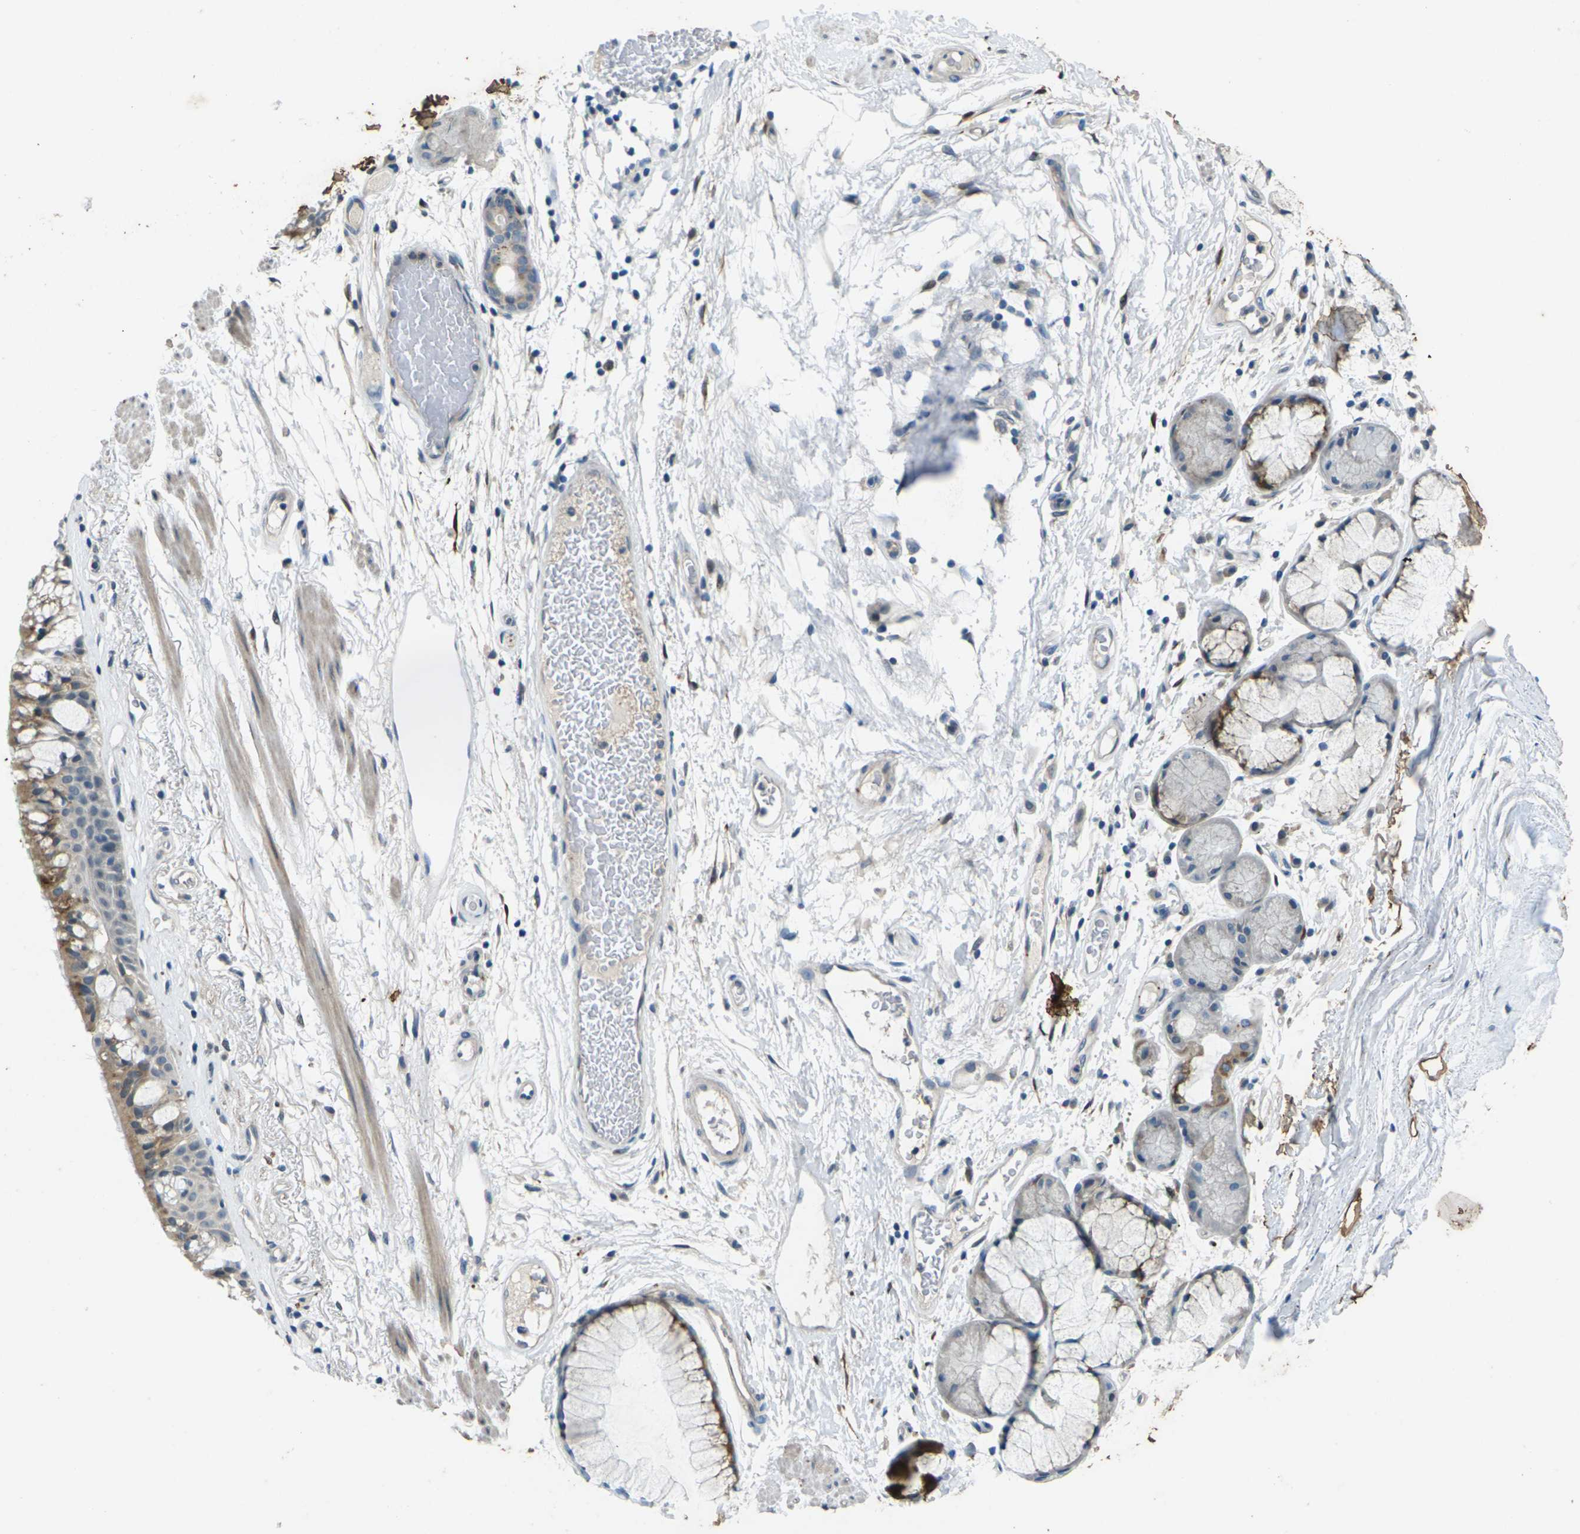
{"staining": {"intensity": "weak", "quantity": "25%-75%", "location": "cytoplasmic/membranous"}, "tissue": "bronchus", "cell_type": "Respiratory epithelial cells", "image_type": "normal", "snomed": [{"axis": "morphology", "description": "Normal tissue, NOS"}, {"axis": "topography", "description": "Bronchus"}], "caption": "Weak cytoplasmic/membranous protein staining is present in approximately 25%-75% of respiratory epithelial cells in bronchus. (IHC, brightfield microscopy, high magnification).", "gene": "SIGLEC14", "patient": {"sex": "male", "age": 66}}